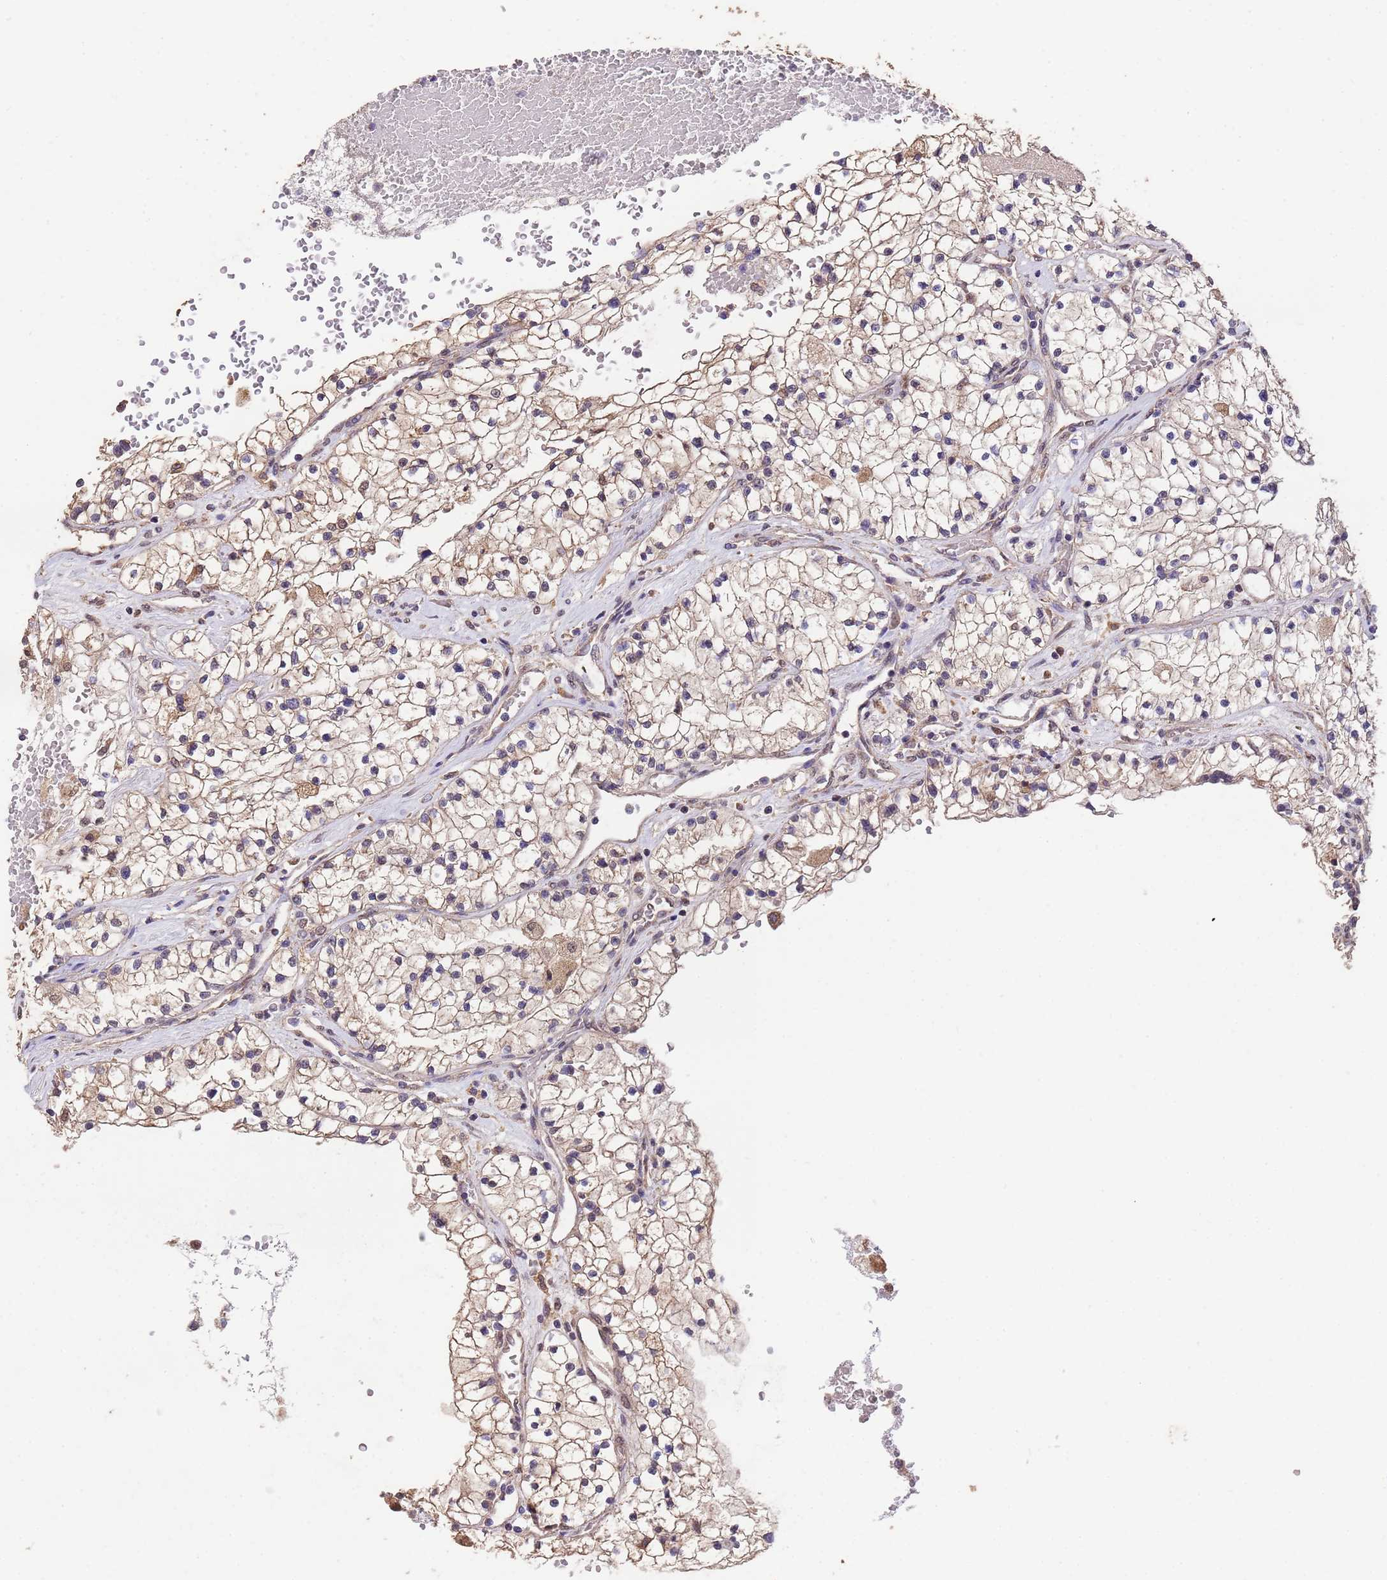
{"staining": {"intensity": "weak", "quantity": "25%-75%", "location": "cytoplasmic/membranous"}, "tissue": "renal cancer", "cell_type": "Tumor cells", "image_type": "cancer", "snomed": [{"axis": "morphology", "description": "Normal tissue, NOS"}, {"axis": "morphology", "description": "Adenocarcinoma, NOS"}, {"axis": "topography", "description": "Kidney"}], "caption": "Immunohistochemical staining of human renal cancer exhibits low levels of weak cytoplasmic/membranous staining in approximately 25%-75% of tumor cells.", "gene": "NPHP1", "patient": {"sex": "male", "age": 68}}